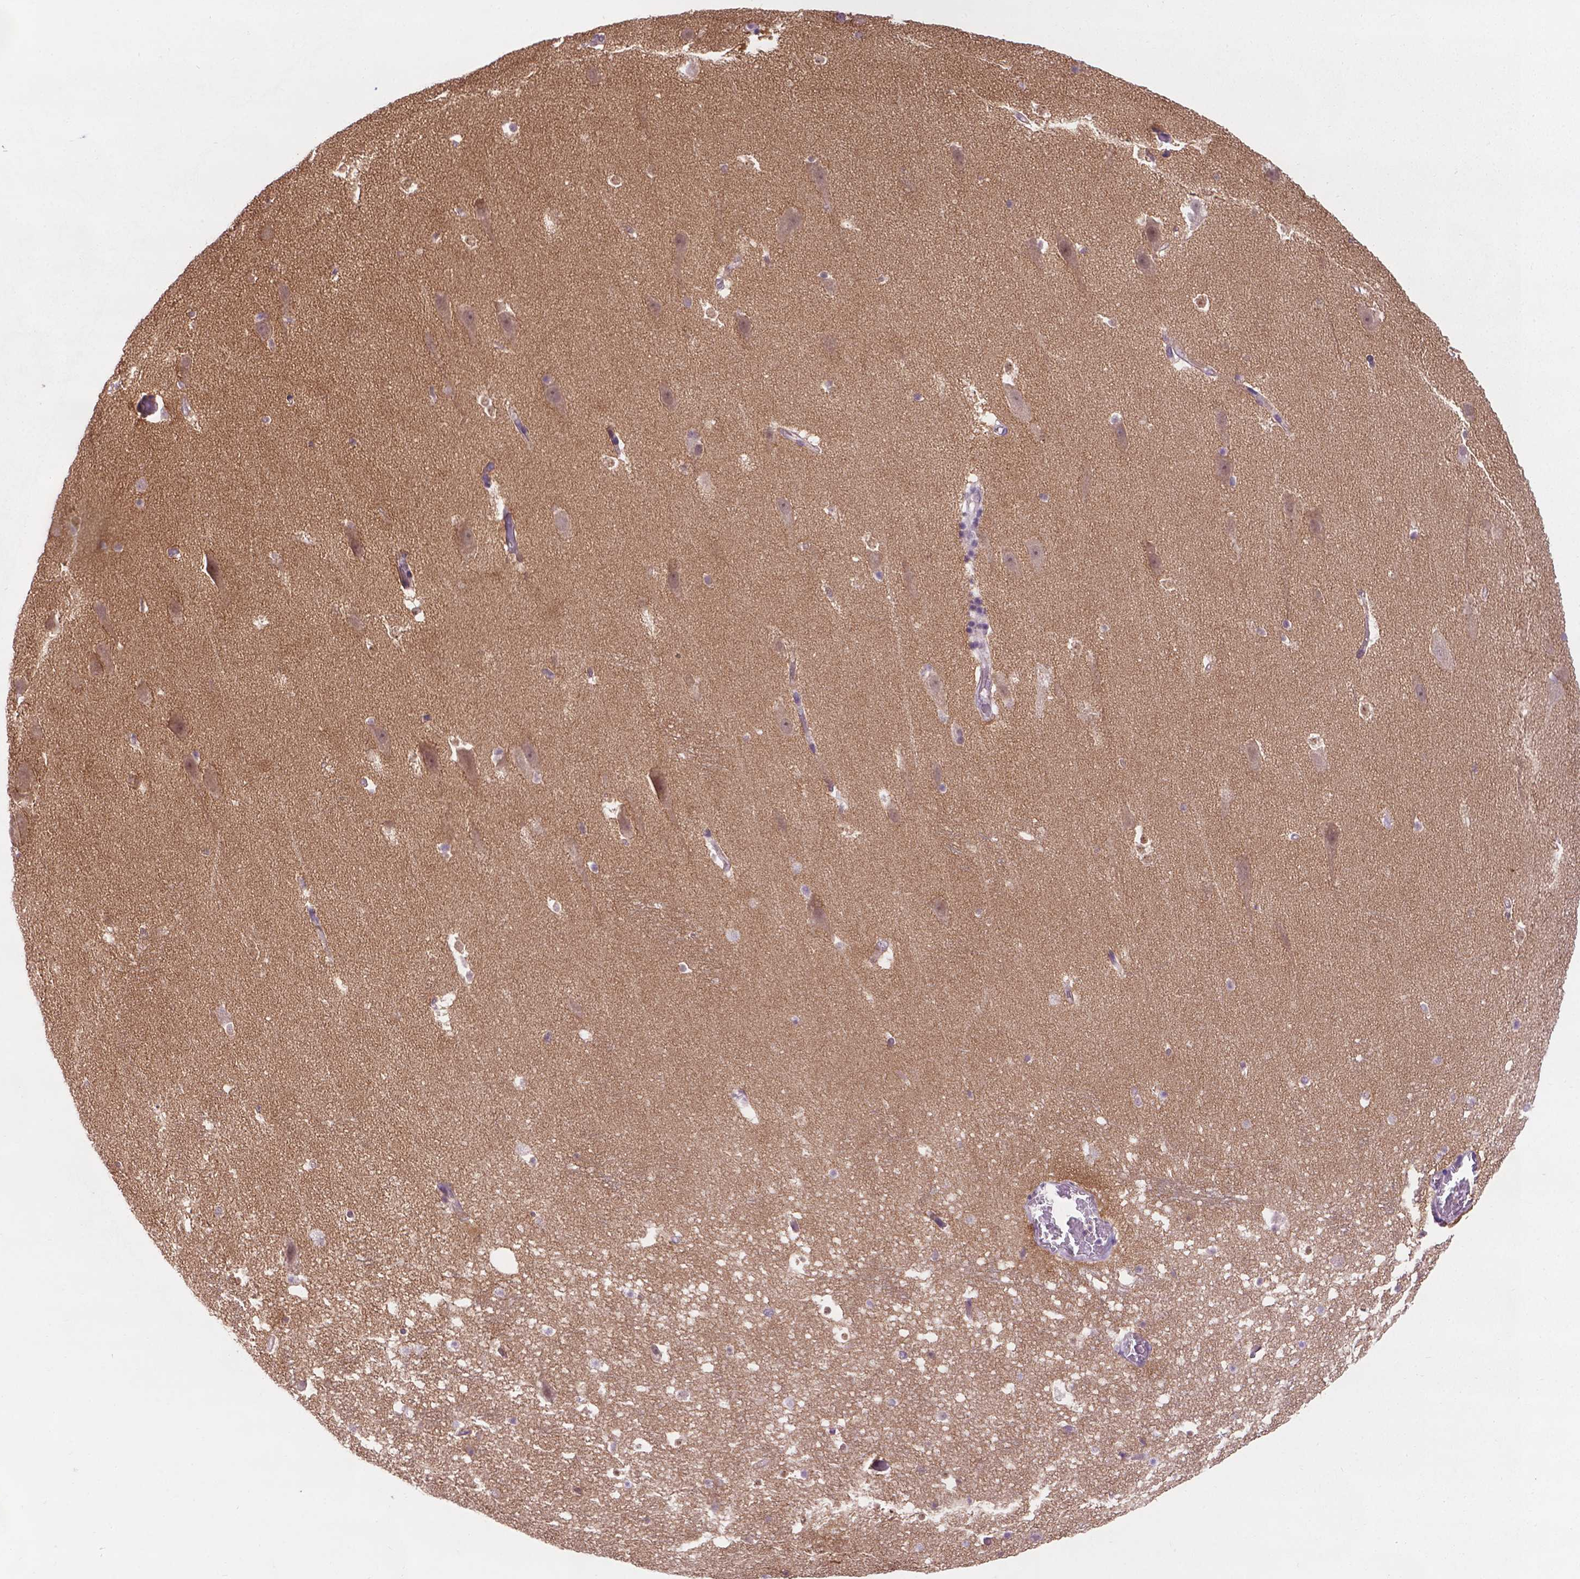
{"staining": {"intensity": "negative", "quantity": "none", "location": "none"}, "tissue": "hippocampus", "cell_type": "Glial cells", "image_type": "normal", "snomed": [{"axis": "morphology", "description": "Normal tissue, NOS"}, {"axis": "topography", "description": "Hippocampus"}], "caption": "Immunohistochemistry micrograph of normal hippocampus: hippocampus stained with DAB (3,3'-diaminobenzidine) shows no significant protein staining in glial cells. The staining is performed using DAB brown chromogen with nuclei counter-stained in using hematoxylin.", "gene": "GXYLT2", "patient": {"sex": "male", "age": 26}}